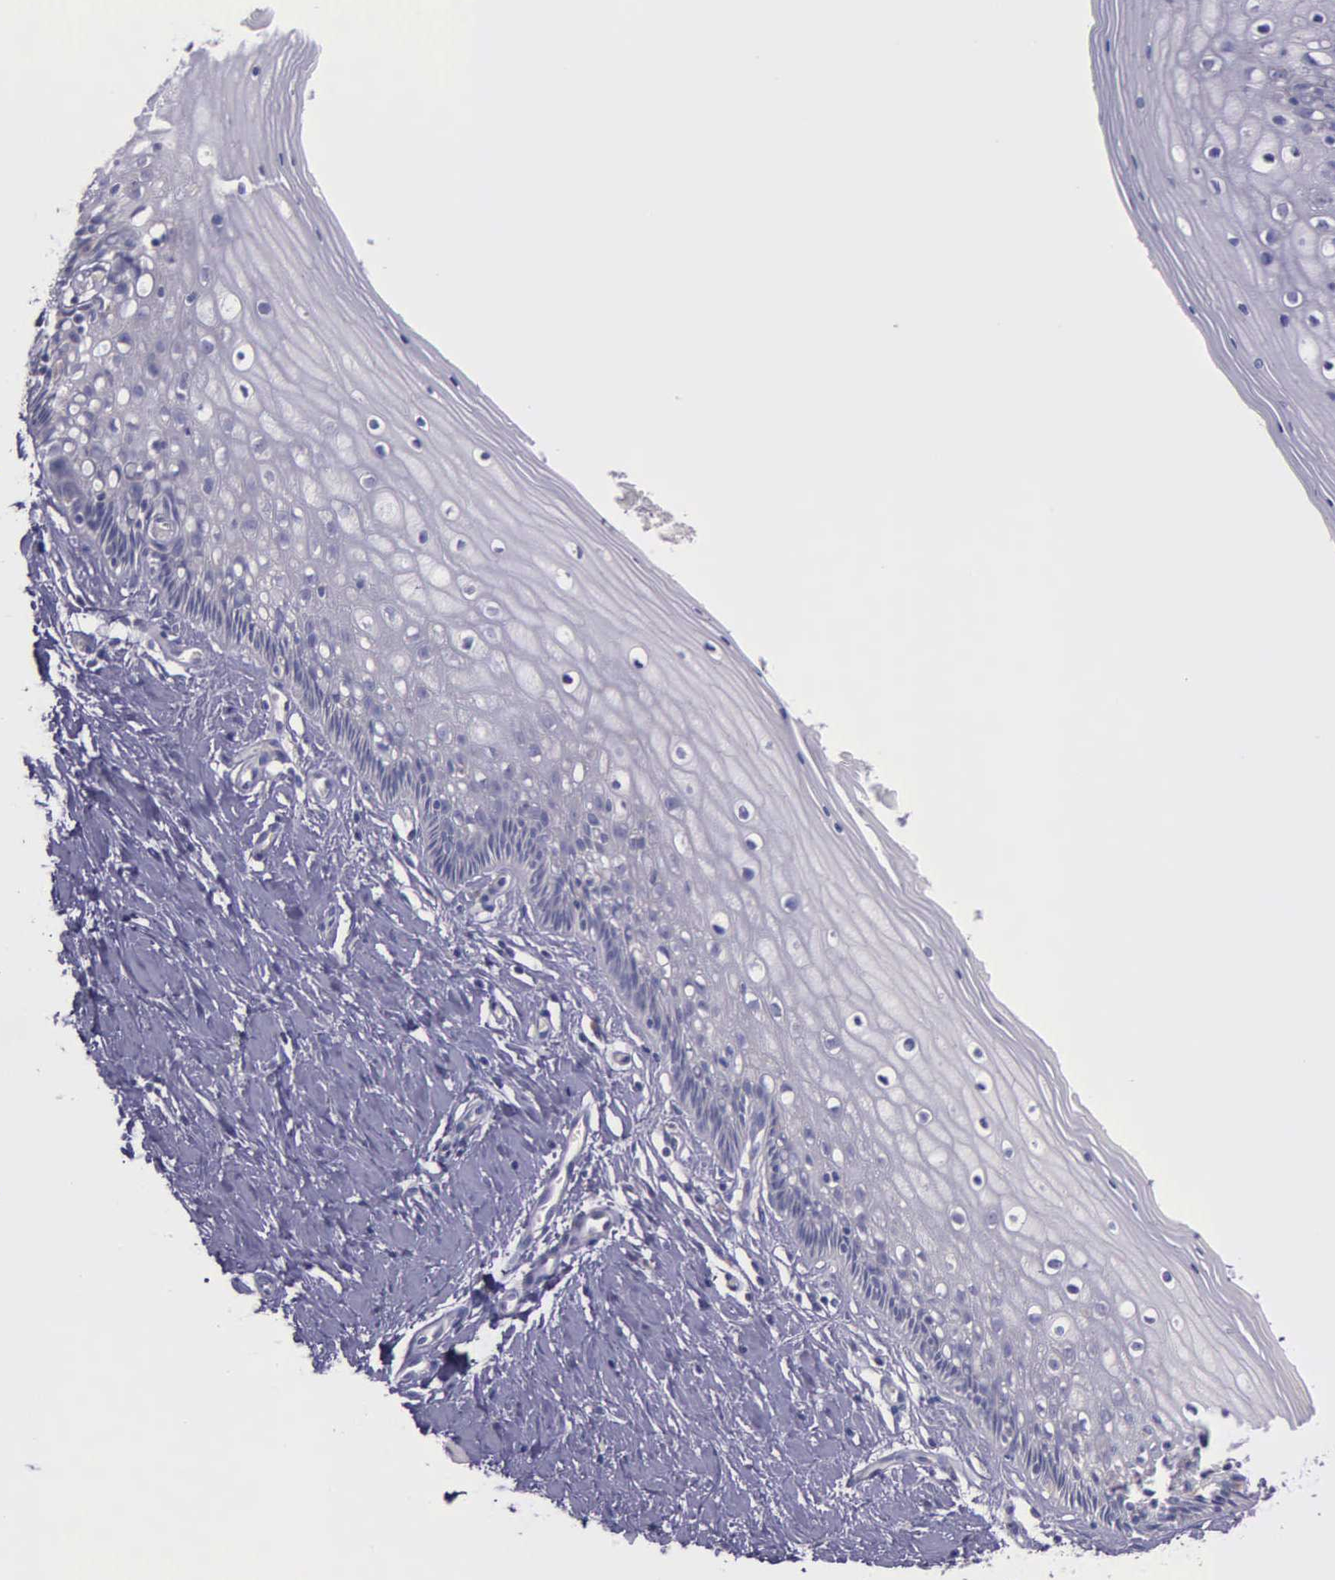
{"staining": {"intensity": "negative", "quantity": "none", "location": "none"}, "tissue": "vagina", "cell_type": "Squamous epithelial cells", "image_type": "normal", "snomed": [{"axis": "morphology", "description": "Normal tissue, NOS"}, {"axis": "topography", "description": "Vagina"}], "caption": "Immunohistochemistry (IHC) histopathology image of unremarkable vagina: vagina stained with DAB (3,3'-diaminobenzidine) reveals no significant protein positivity in squamous epithelial cells.", "gene": "CTAGE15", "patient": {"sex": "female", "age": 46}}